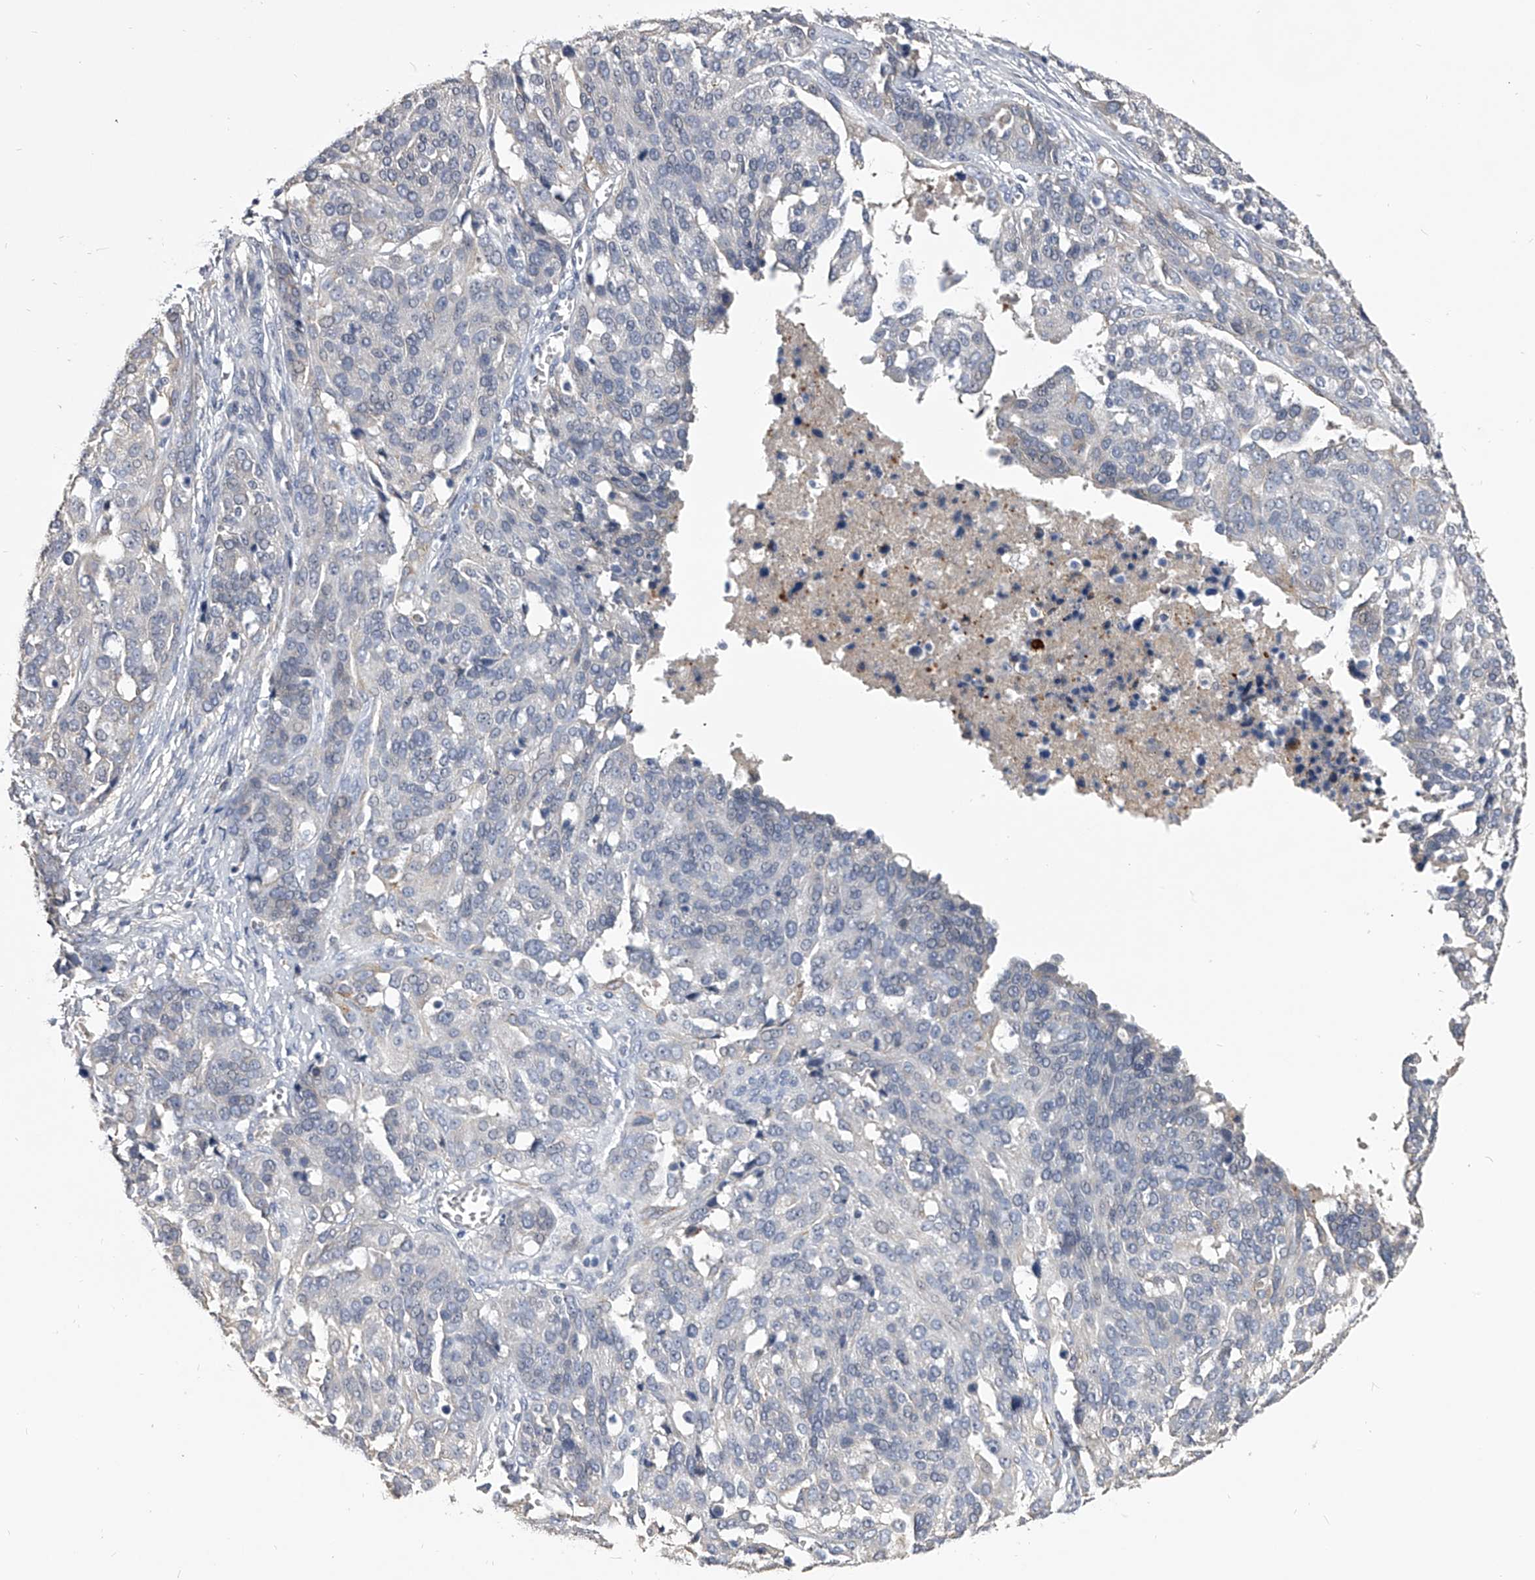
{"staining": {"intensity": "negative", "quantity": "none", "location": "none"}, "tissue": "ovarian cancer", "cell_type": "Tumor cells", "image_type": "cancer", "snomed": [{"axis": "morphology", "description": "Cystadenocarcinoma, serous, NOS"}, {"axis": "topography", "description": "Ovary"}], "caption": "This is an immunohistochemistry micrograph of ovarian cancer (serous cystadenocarcinoma). There is no expression in tumor cells.", "gene": "MDN1", "patient": {"sex": "female", "age": 44}}